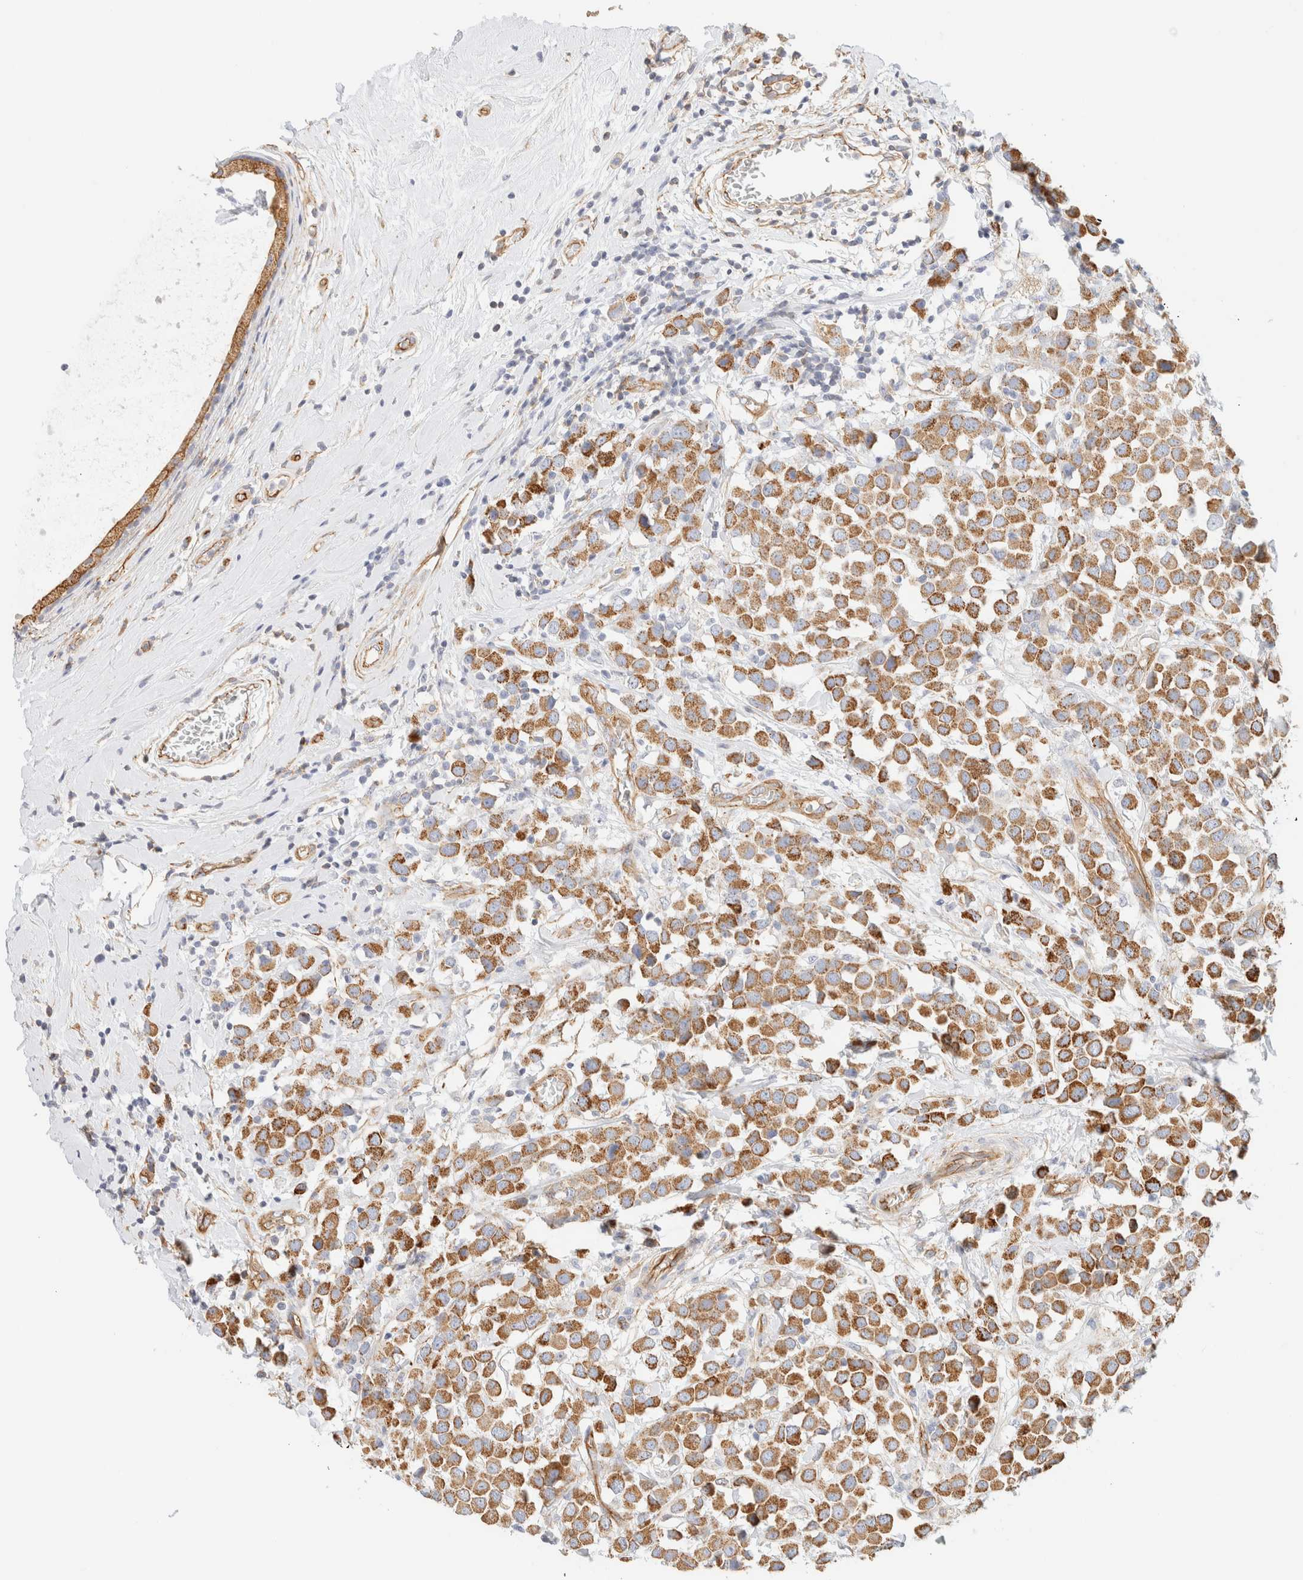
{"staining": {"intensity": "moderate", "quantity": ">75%", "location": "cytoplasmic/membranous"}, "tissue": "breast cancer", "cell_type": "Tumor cells", "image_type": "cancer", "snomed": [{"axis": "morphology", "description": "Duct carcinoma"}, {"axis": "topography", "description": "Breast"}], "caption": "High-magnification brightfield microscopy of breast intraductal carcinoma stained with DAB (3,3'-diaminobenzidine) (brown) and counterstained with hematoxylin (blue). tumor cells exhibit moderate cytoplasmic/membranous positivity is appreciated in approximately>75% of cells.", "gene": "CYB5R4", "patient": {"sex": "female", "age": 61}}